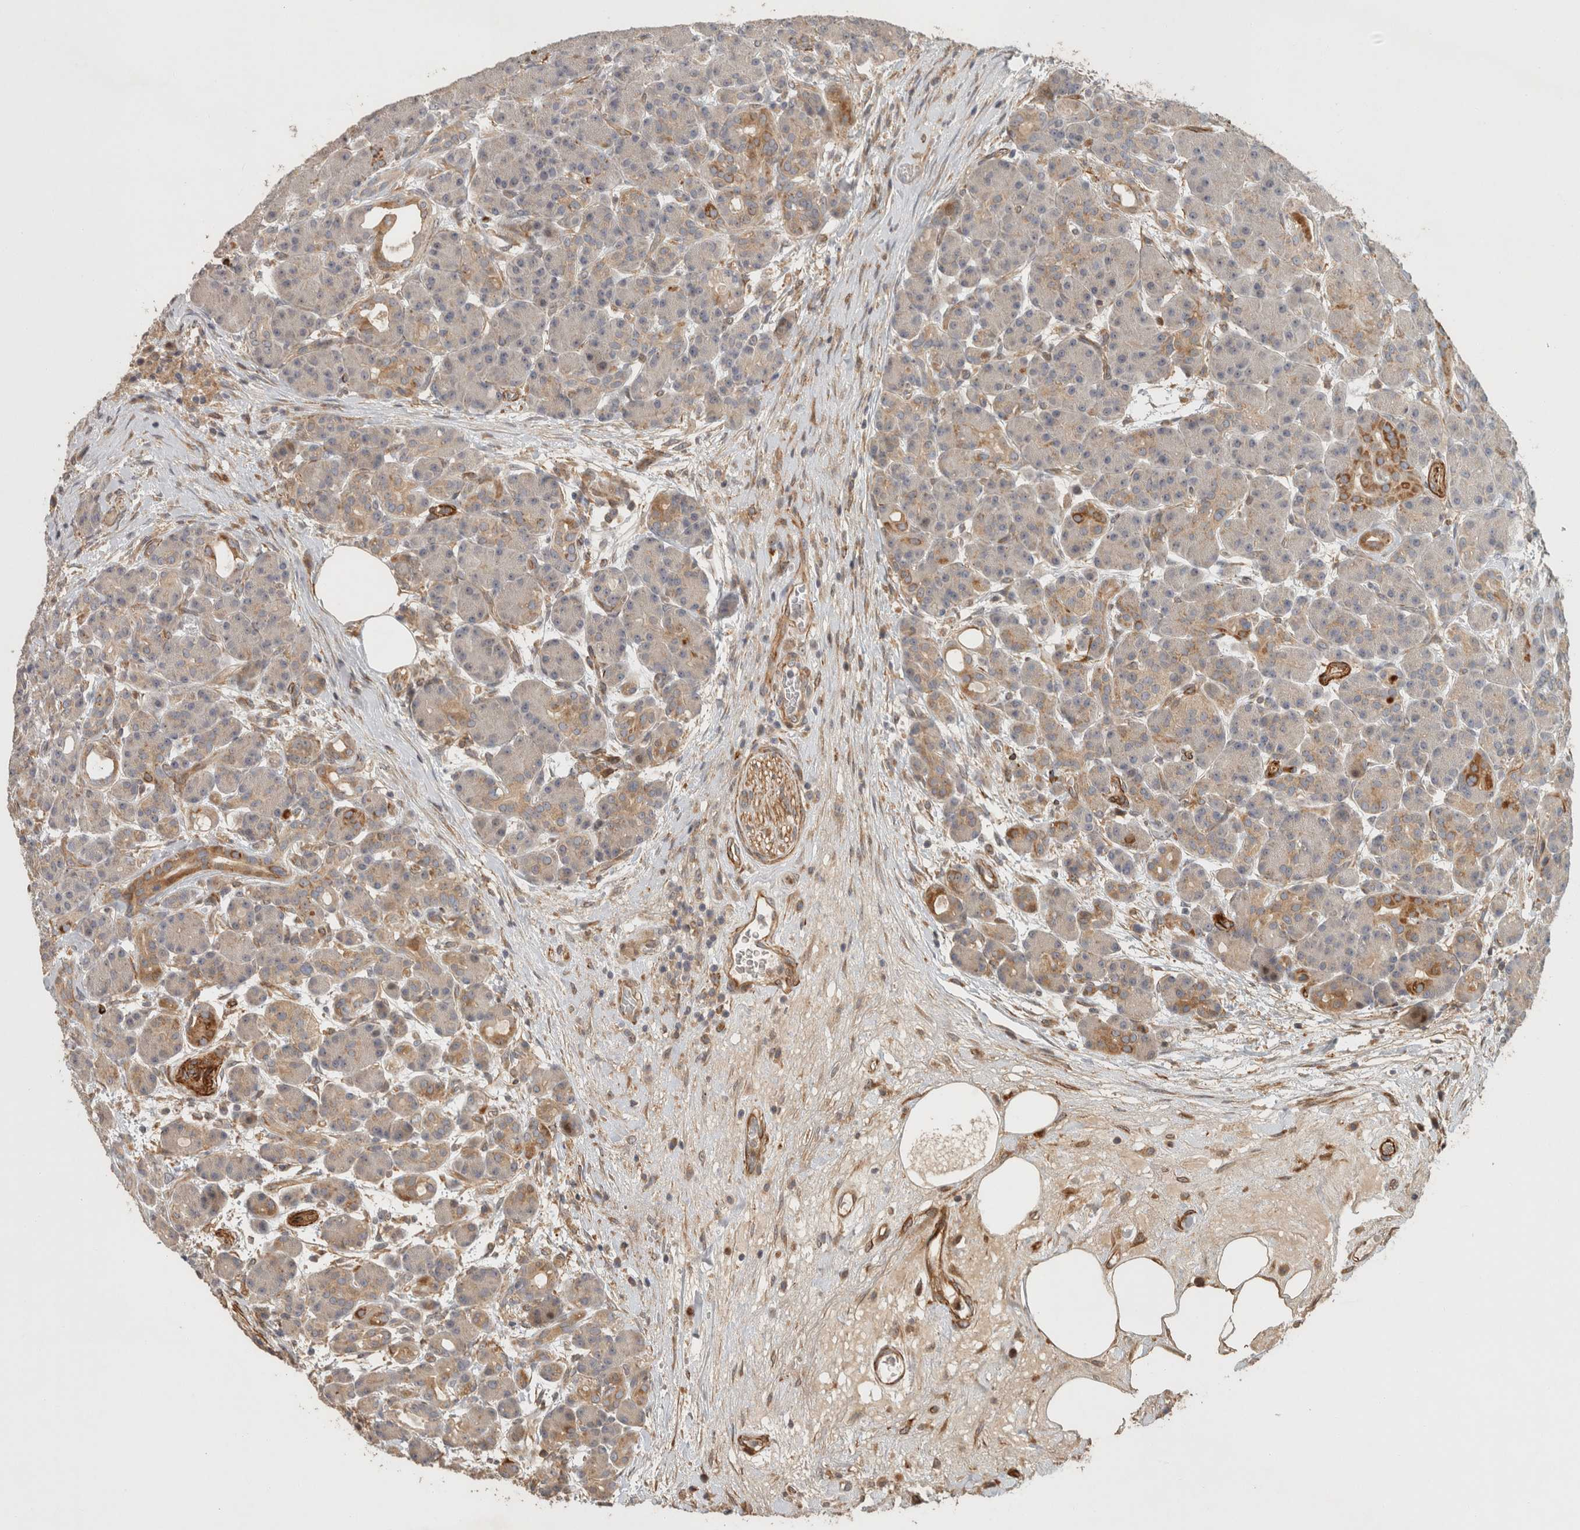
{"staining": {"intensity": "moderate", "quantity": "<25%", "location": "cytoplasmic/membranous"}, "tissue": "pancreas", "cell_type": "Exocrine glandular cells", "image_type": "normal", "snomed": [{"axis": "morphology", "description": "Normal tissue, NOS"}, {"axis": "topography", "description": "Pancreas"}], "caption": "IHC photomicrograph of benign pancreas: pancreas stained using IHC demonstrates low levels of moderate protein expression localized specifically in the cytoplasmic/membranous of exocrine glandular cells, appearing as a cytoplasmic/membranous brown color.", "gene": "SIPA1L2", "patient": {"sex": "male", "age": 63}}